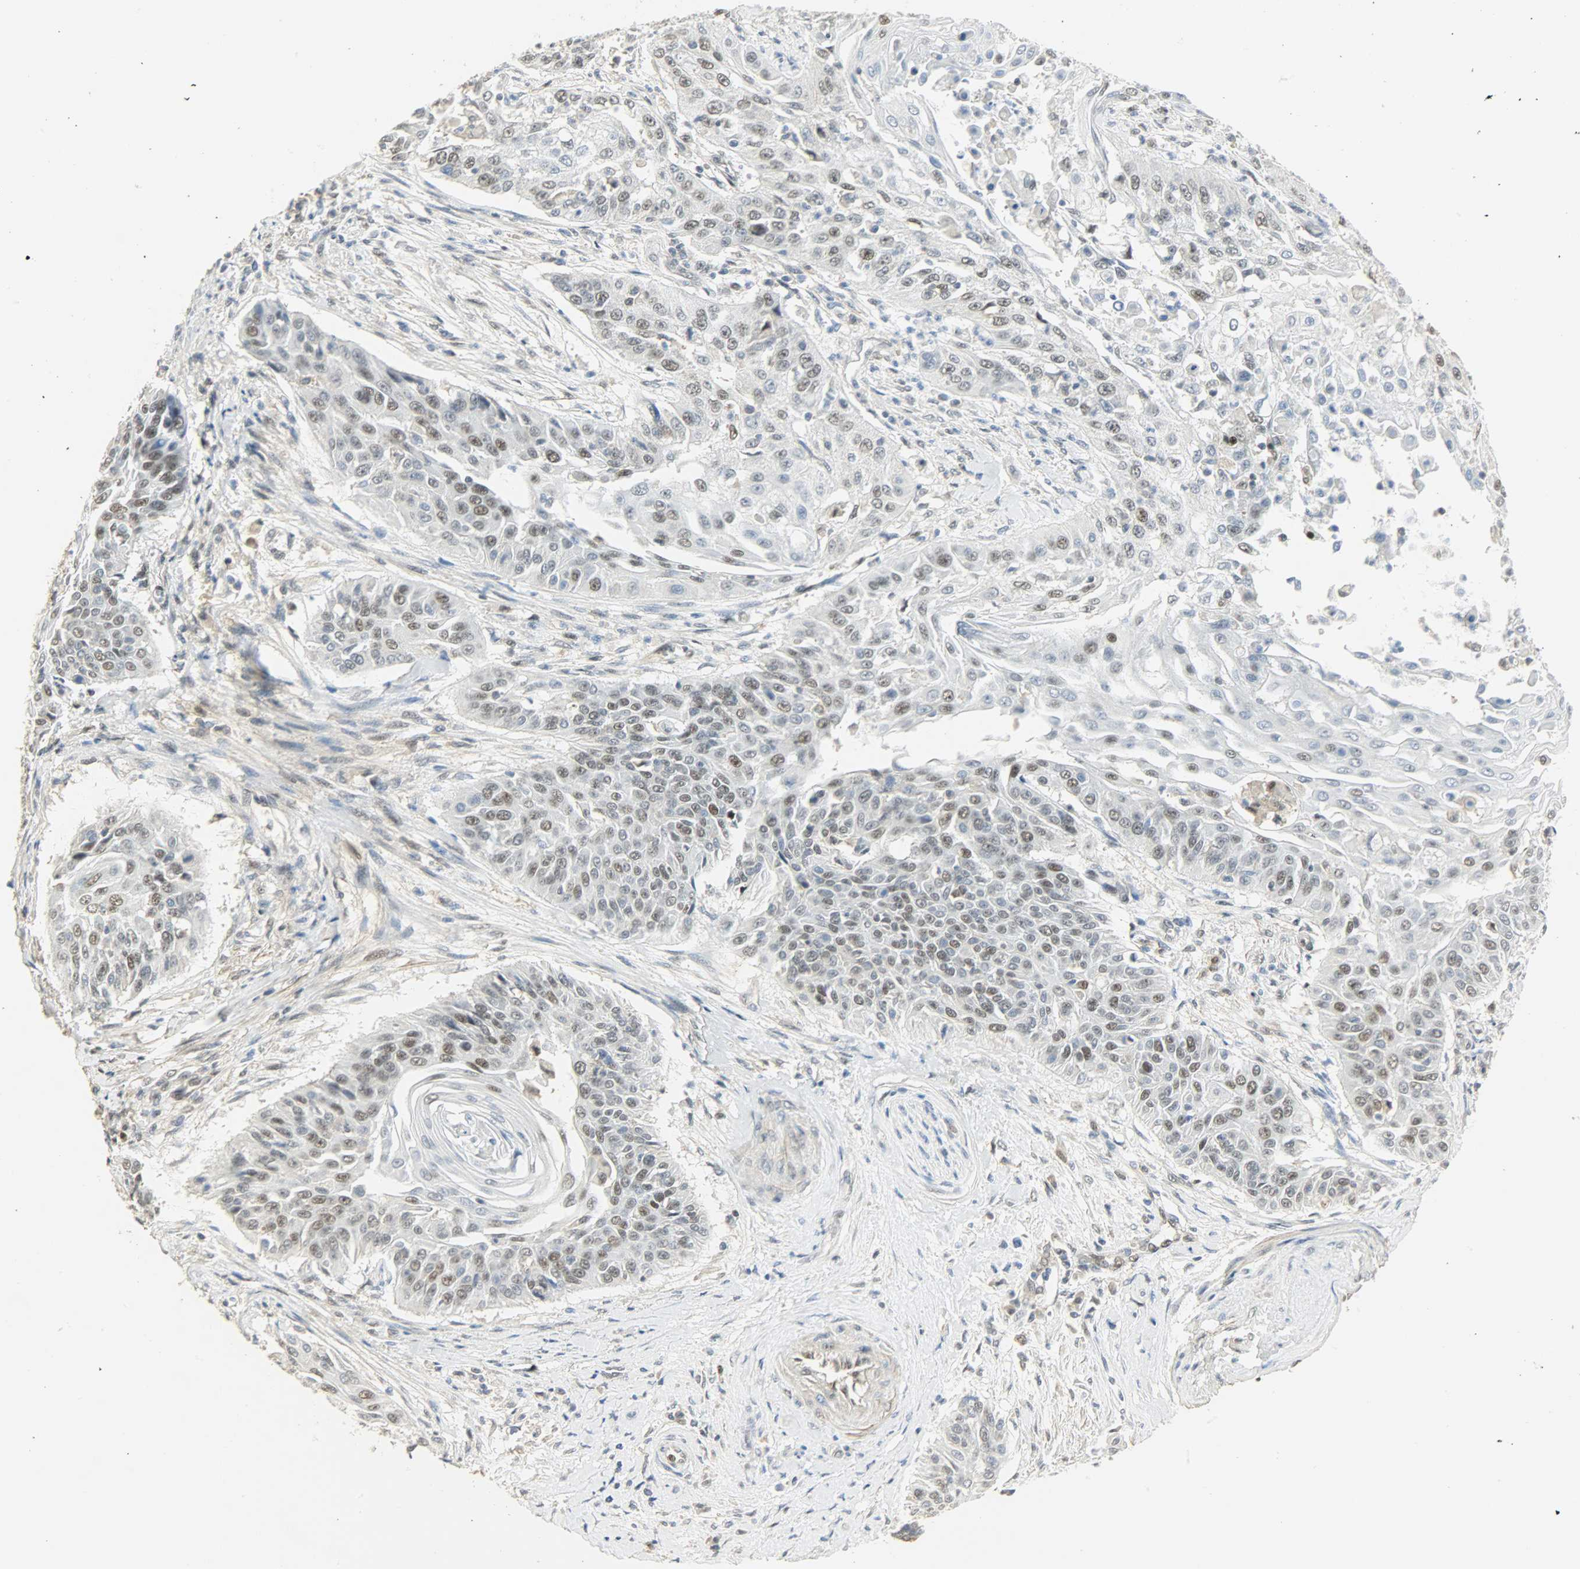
{"staining": {"intensity": "moderate", "quantity": "25%-75%", "location": "nuclear"}, "tissue": "cervical cancer", "cell_type": "Tumor cells", "image_type": "cancer", "snomed": [{"axis": "morphology", "description": "Squamous cell carcinoma, NOS"}, {"axis": "topography", "description": "Cervix"}], "caption": "This is a photomicrograph of immunohistochemistry staining of squamous cell carcinoma (cervical), which shows moderate expression in the nuclear of tumor cells.", "gene": "NPEPL1", "patient": {"sex": "female", "age": 33}}